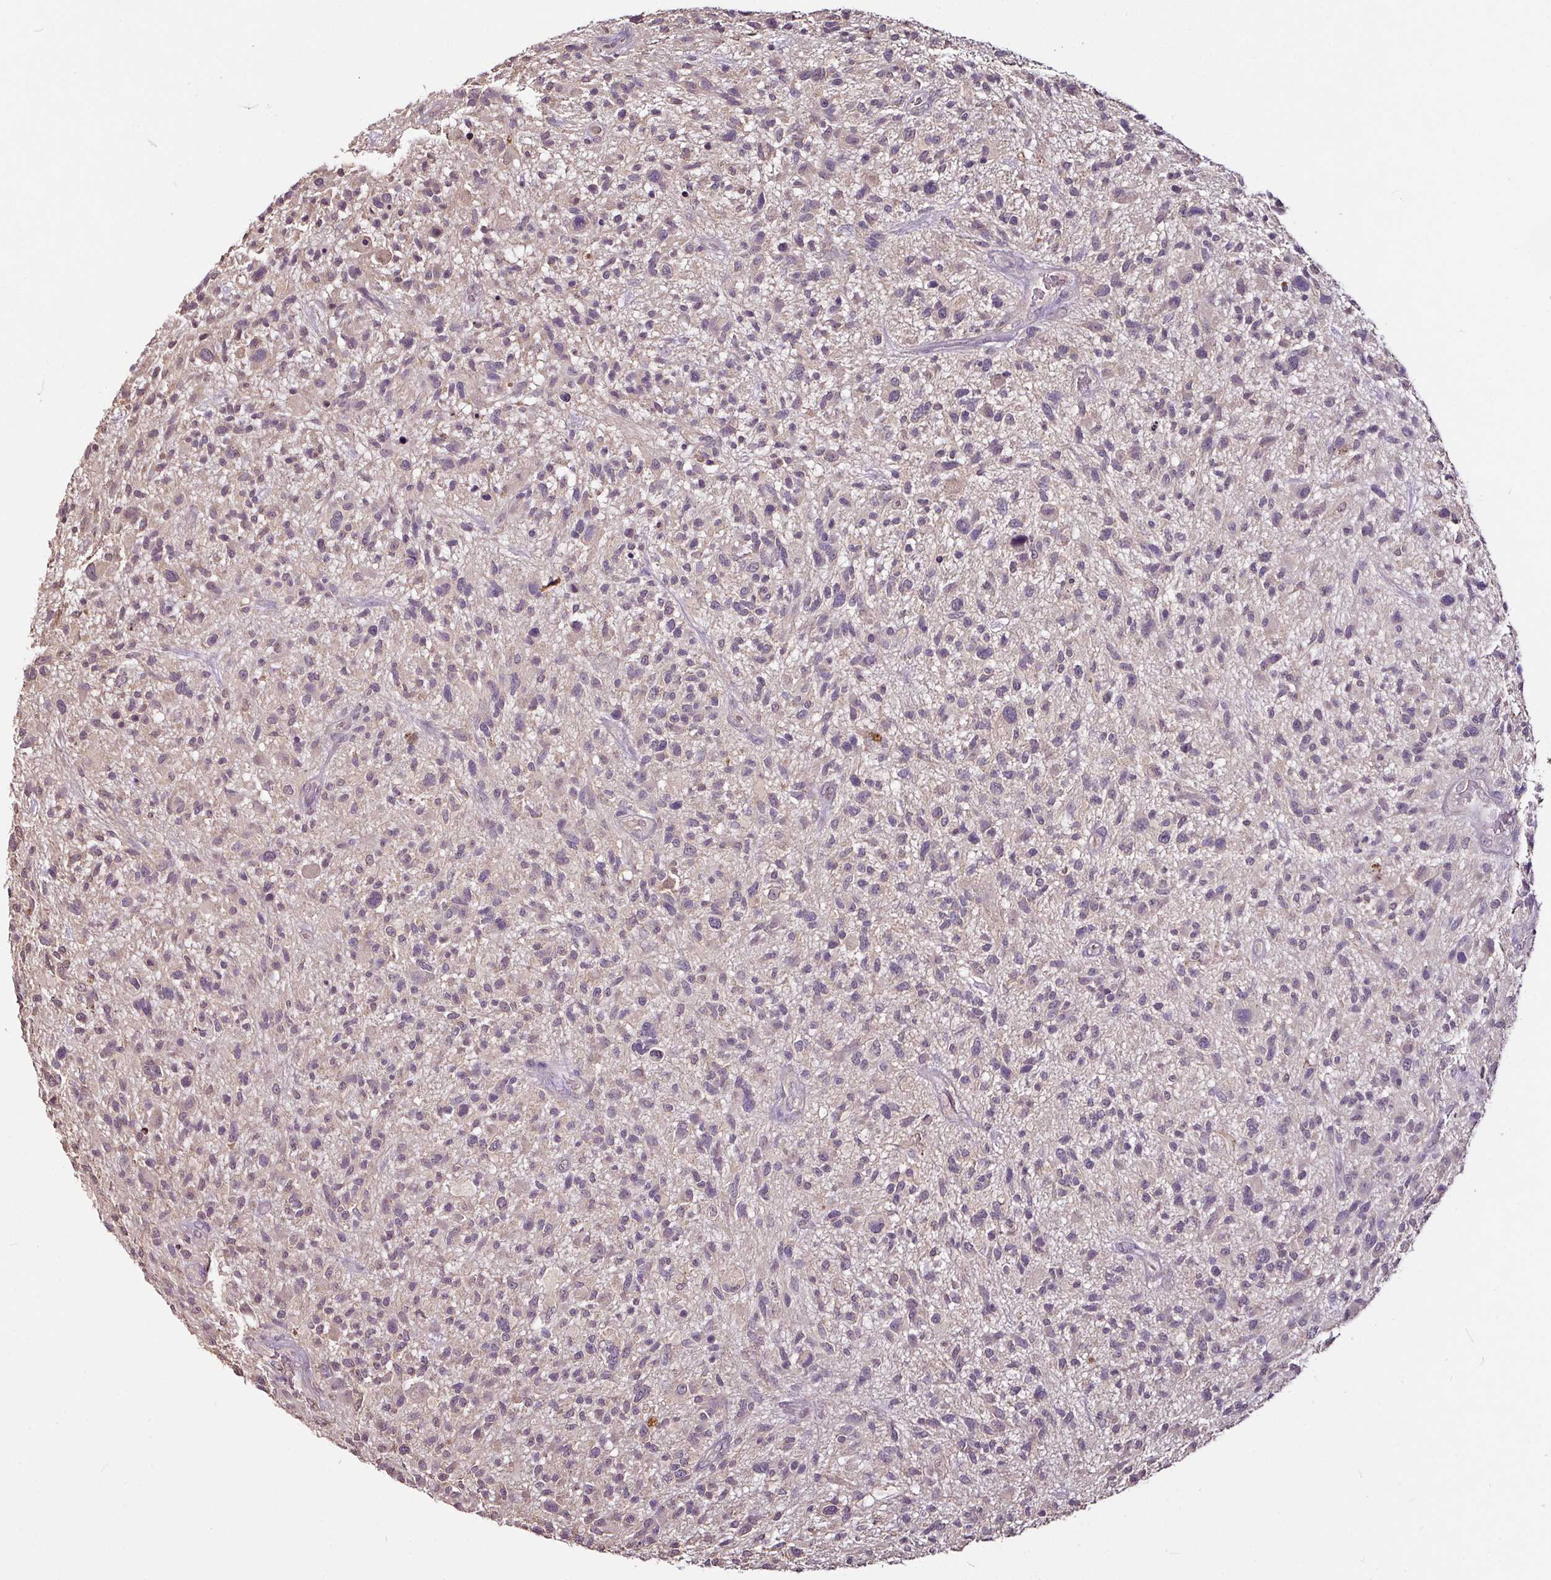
{"staining": {"intensity": "weak", "quantity": "<25%", "location": "nuclear"}, "tissue": "glioma", "cell_type": "Tumor cells", "image_type": "cancer", "snomed": [{"axis": "morphology", "description": "Glioma, malignant, High grade"}, {"axis": "topography", "description": "Brain"}], "caption": "Tumor cells show no significant protein positivity in malignant high-grade glioma. The staining was performed using DAB (3,3'-diaminobenzidine) to visualize the protein expression in brown, while the nuclei were stained in blue with hematoxylin (Magnification: 20x).", "gene": "RPL38", "patient": {"sex": "male", "age": 47}}